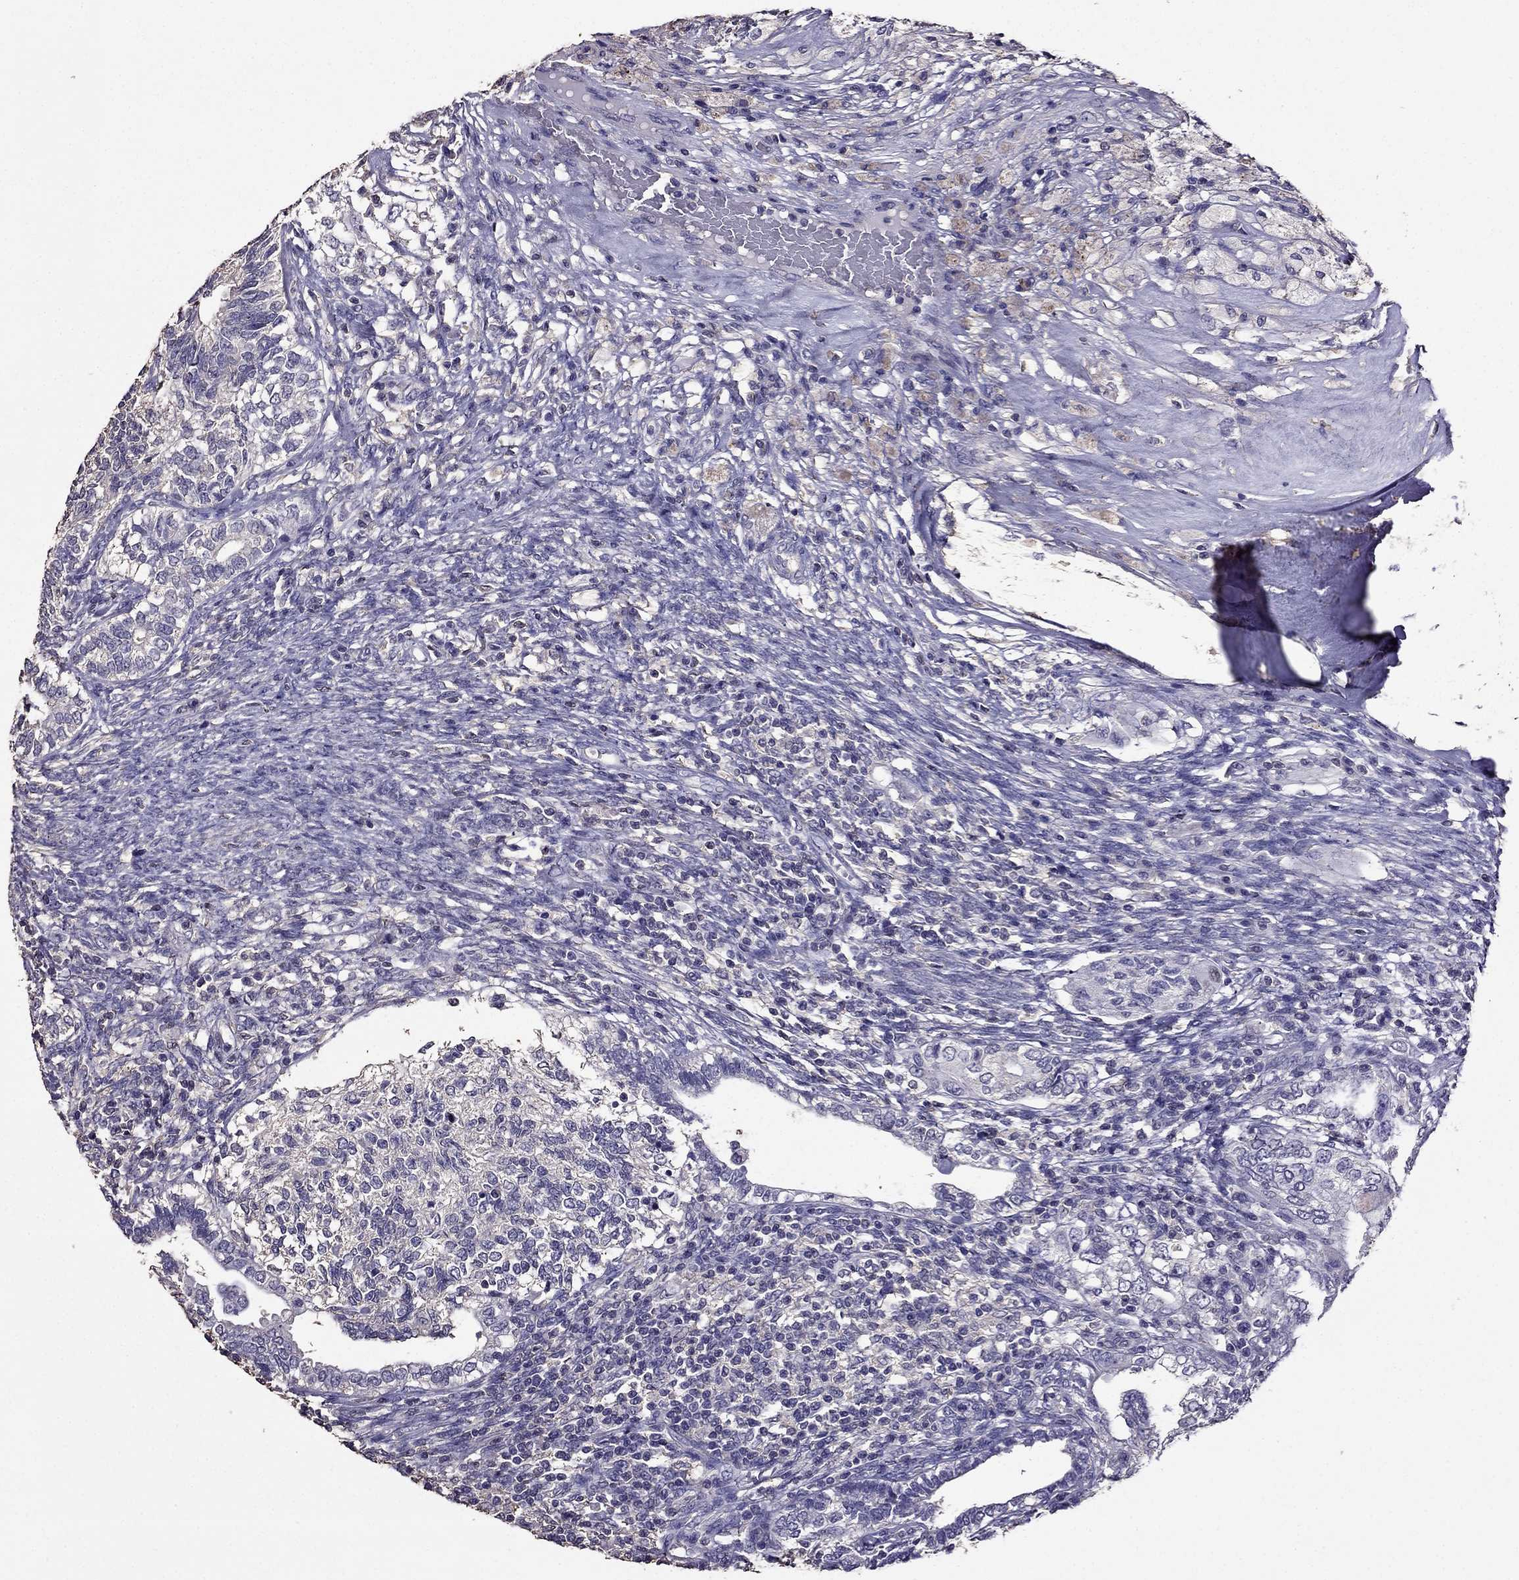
{"staining": {"intensity": "negative", "quantity": "none", "location": "none"}, "tissue": "testis cancer", "cell_type": "Tumor cells", "image_type": "cancer", "snomed": [{"axis": "morphology", "description": "Seminoma, NOS"}, {"axis": "morphology", "description": "Carcinoma, Embryonal, NOS"}, {"axis": "topography", "description": "Testis"}], "caption": "Testis cancer (seminoma) stained for a protein using IHC reveals no expression tumor cells.", "gene": "NKX3-1", "patient": {"sex": "male", "age": 41}}